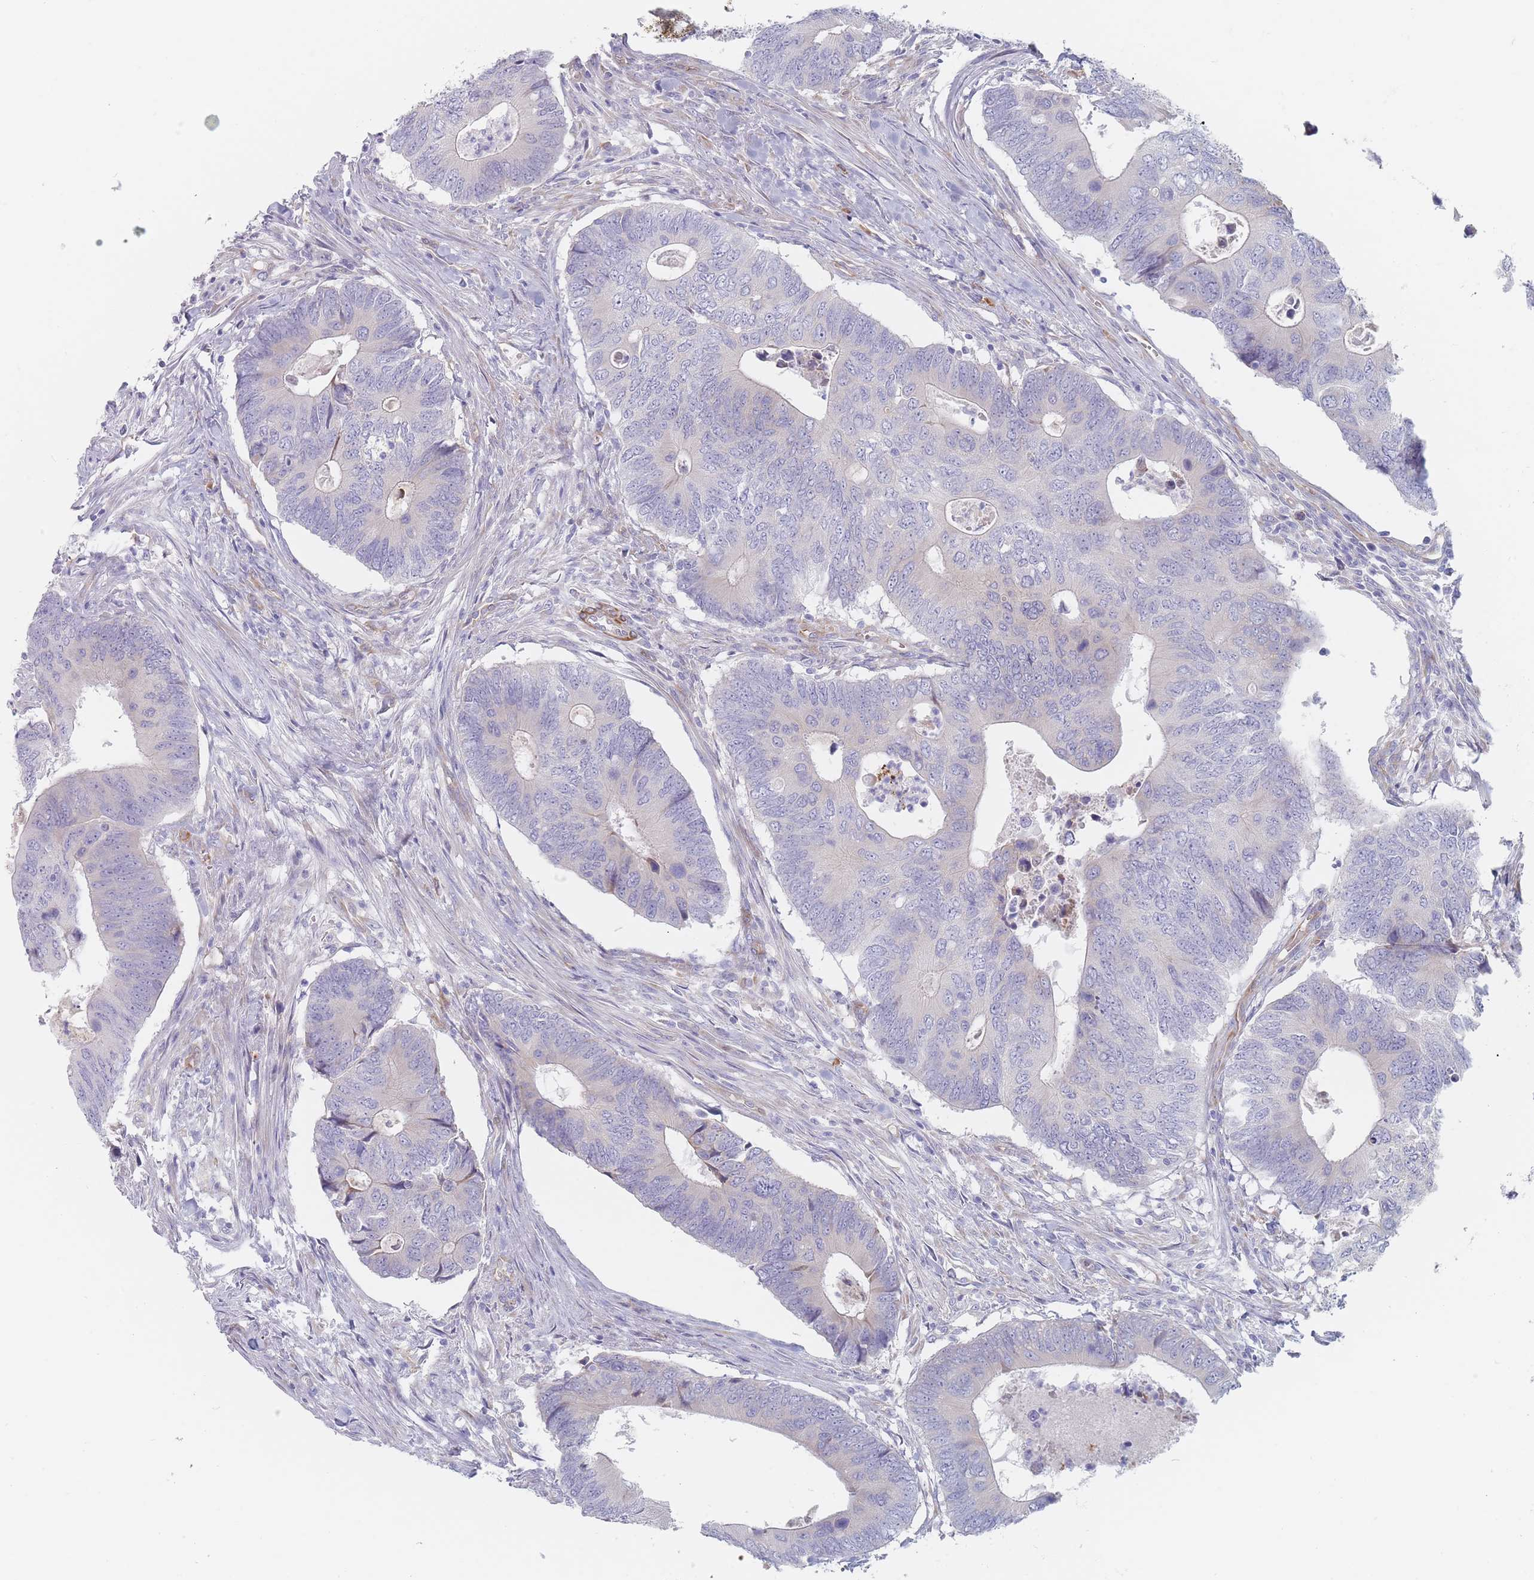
{"staining": {"intensity": "negative", "quantity": "none", "location": "none"}, "tissue": "colorectal cancer", "cell_type": "Tumor cells", "image_type": "cancer", "snomed": [{"axis": "morphology", "description": "Adenocarcinoma, NOS"}, {"axis": "topography", "description": "Colon"}], "caption": "An immunohistochemistry (IHC) image of colorectal cancer (adenocarcinoma) is shown. There is no staining in tumor cells of colorectal cancer (adenocarcinoma).", "gene": "ERBIN", "patient": {"sex": "male", "age": 87}}